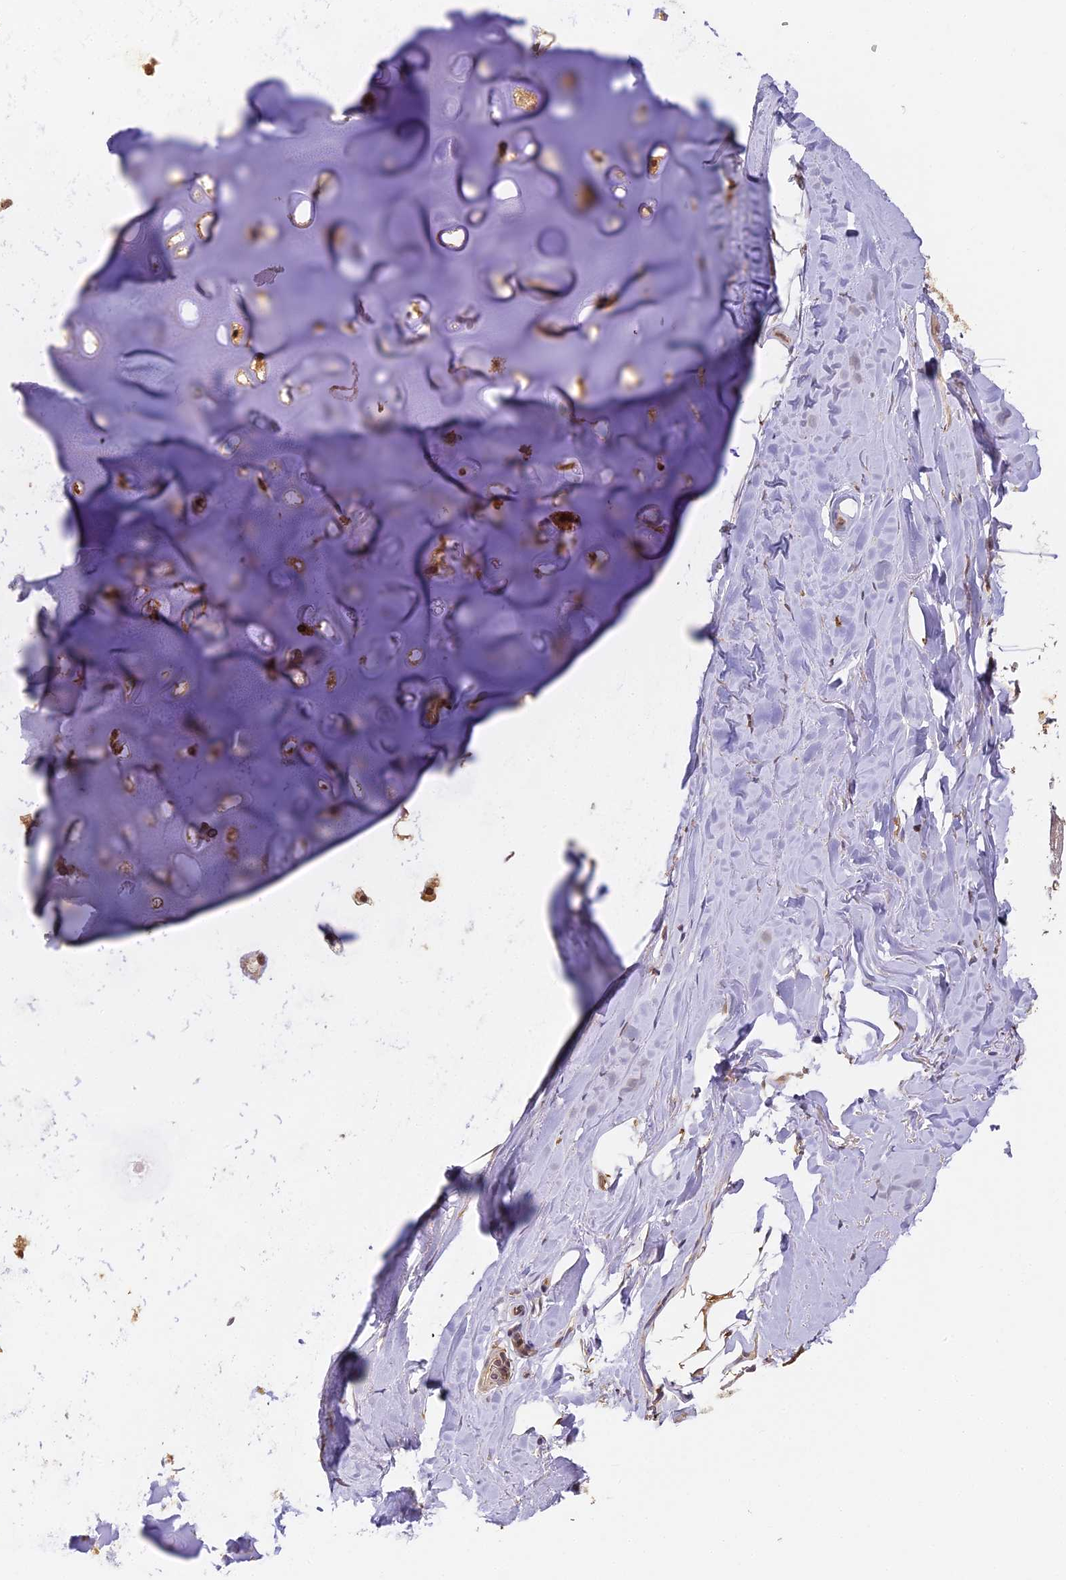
{"staining": {"intensity": "weak", "quantity": ">75%", "location": "cytoplasmic/membranous"}, "tissue": "adipose tissue", "cell_type": "Adipocytes", "image_type": "normal", "snomed": [{"axis": "morphology", "description": "Normal tissue, NOS"}, {"axis": "topography", "description": "Lymph node"}, {"axis": "topography", "description": "Bronchus"}], "caption": "Immunohistochemical staining of unremarkable adipose tissue shows >75% levels of weak cytoplasmic/membranous protein staining in approximately >75% of adipocytes.", "gene": "ENSG00000268870", "patient": {"sex": "male", "age": 63}}